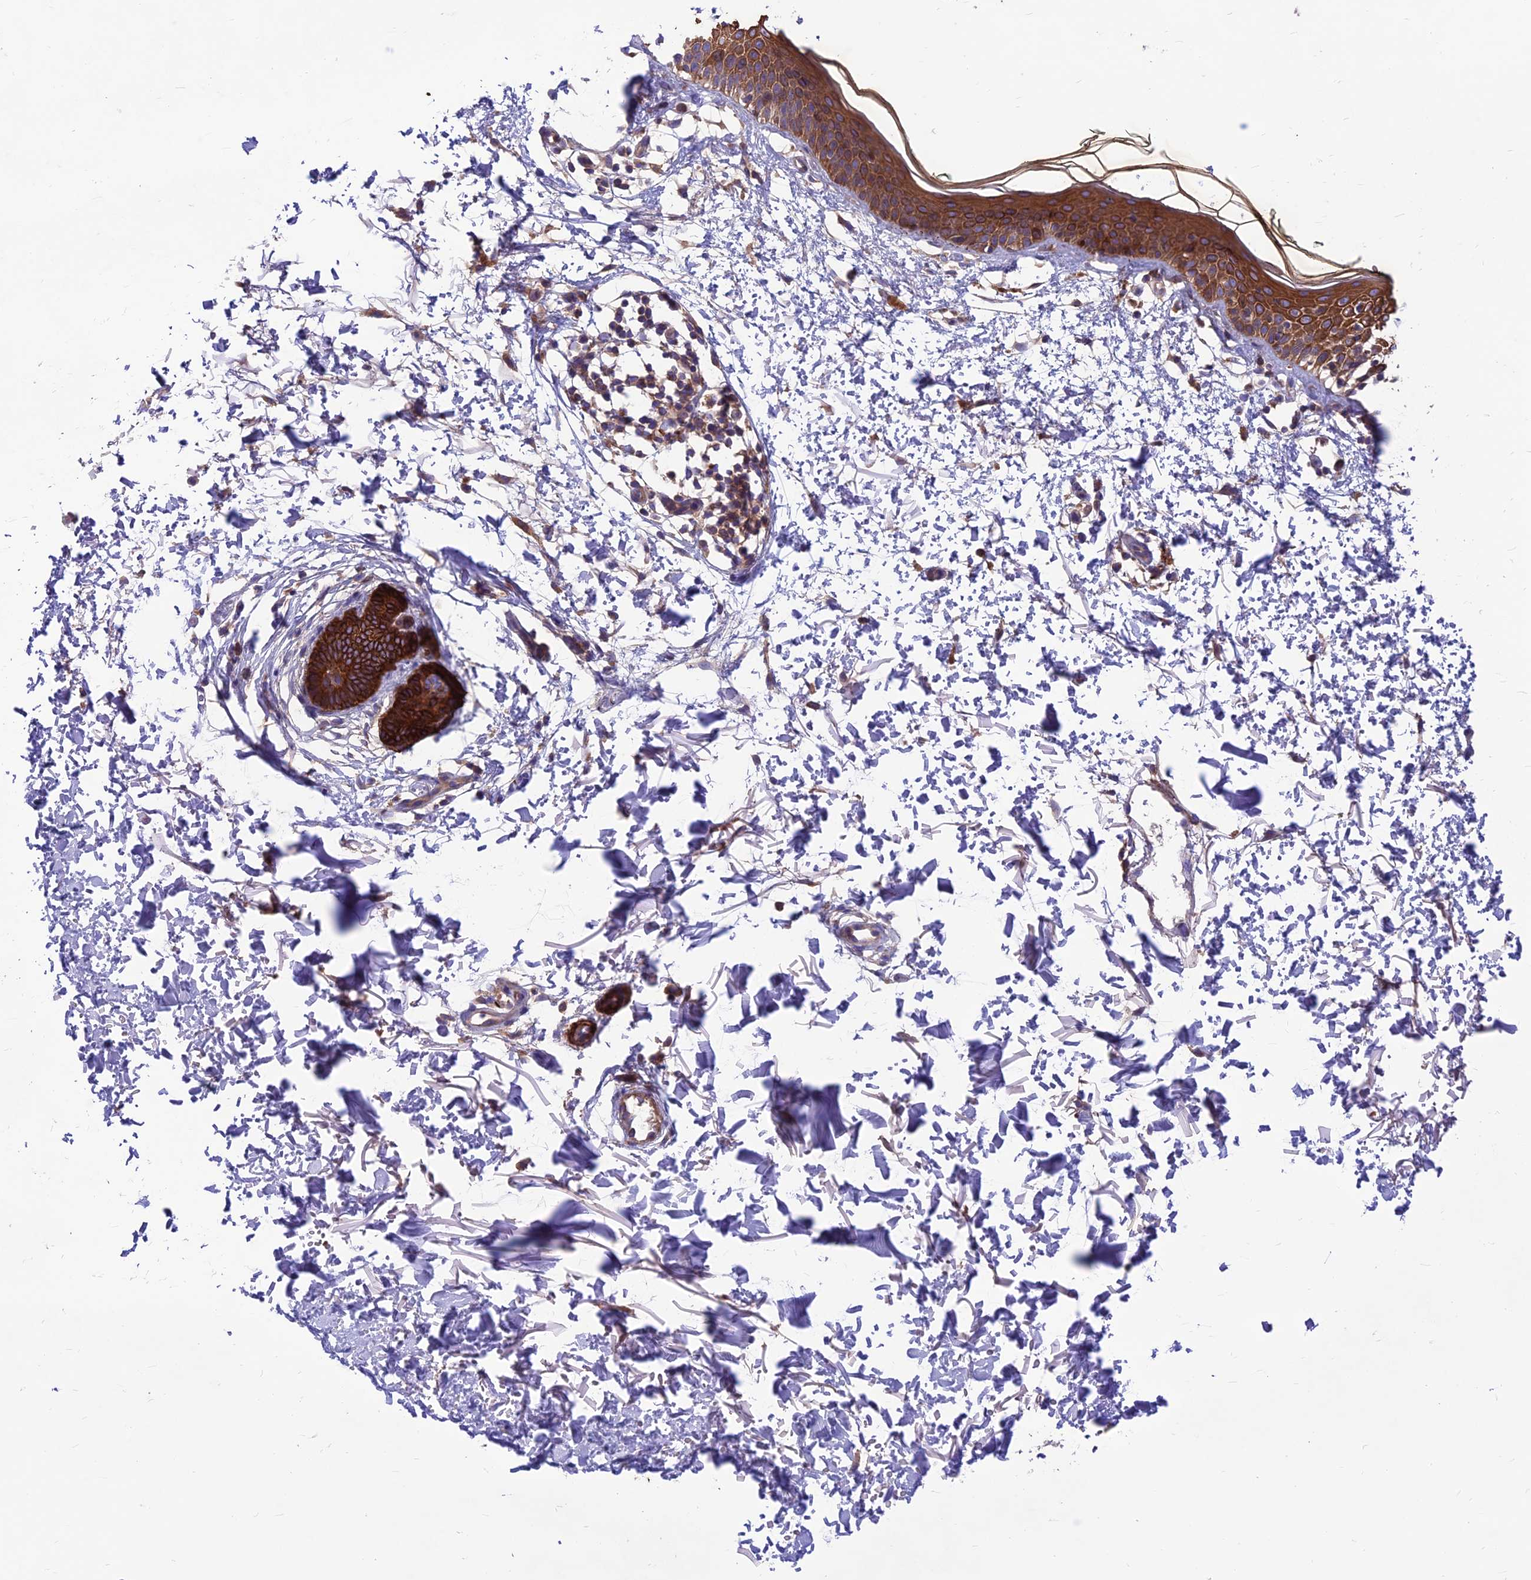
{"staining": {"intensity": "strong", "quantity": "25%-75%", "location": "cytoplasmic/membranous"}, "tissue": "skin", "cell_type": "Fibroblasts", "image_type": "normal", "snomed": [{"axis": "morphology", "description": "Normal tissue, NOS"}, {"axis": "topography", "description": "Skin"}], "caption": "Immunohistochemical staining of benign human skin displays 25%-75% levels of strong cytoplasmic/membranous protein staining in about 25%-75% of fibroblasts.", "gene": "VPS16", "patient": {"sex": "male", "age": 66}}